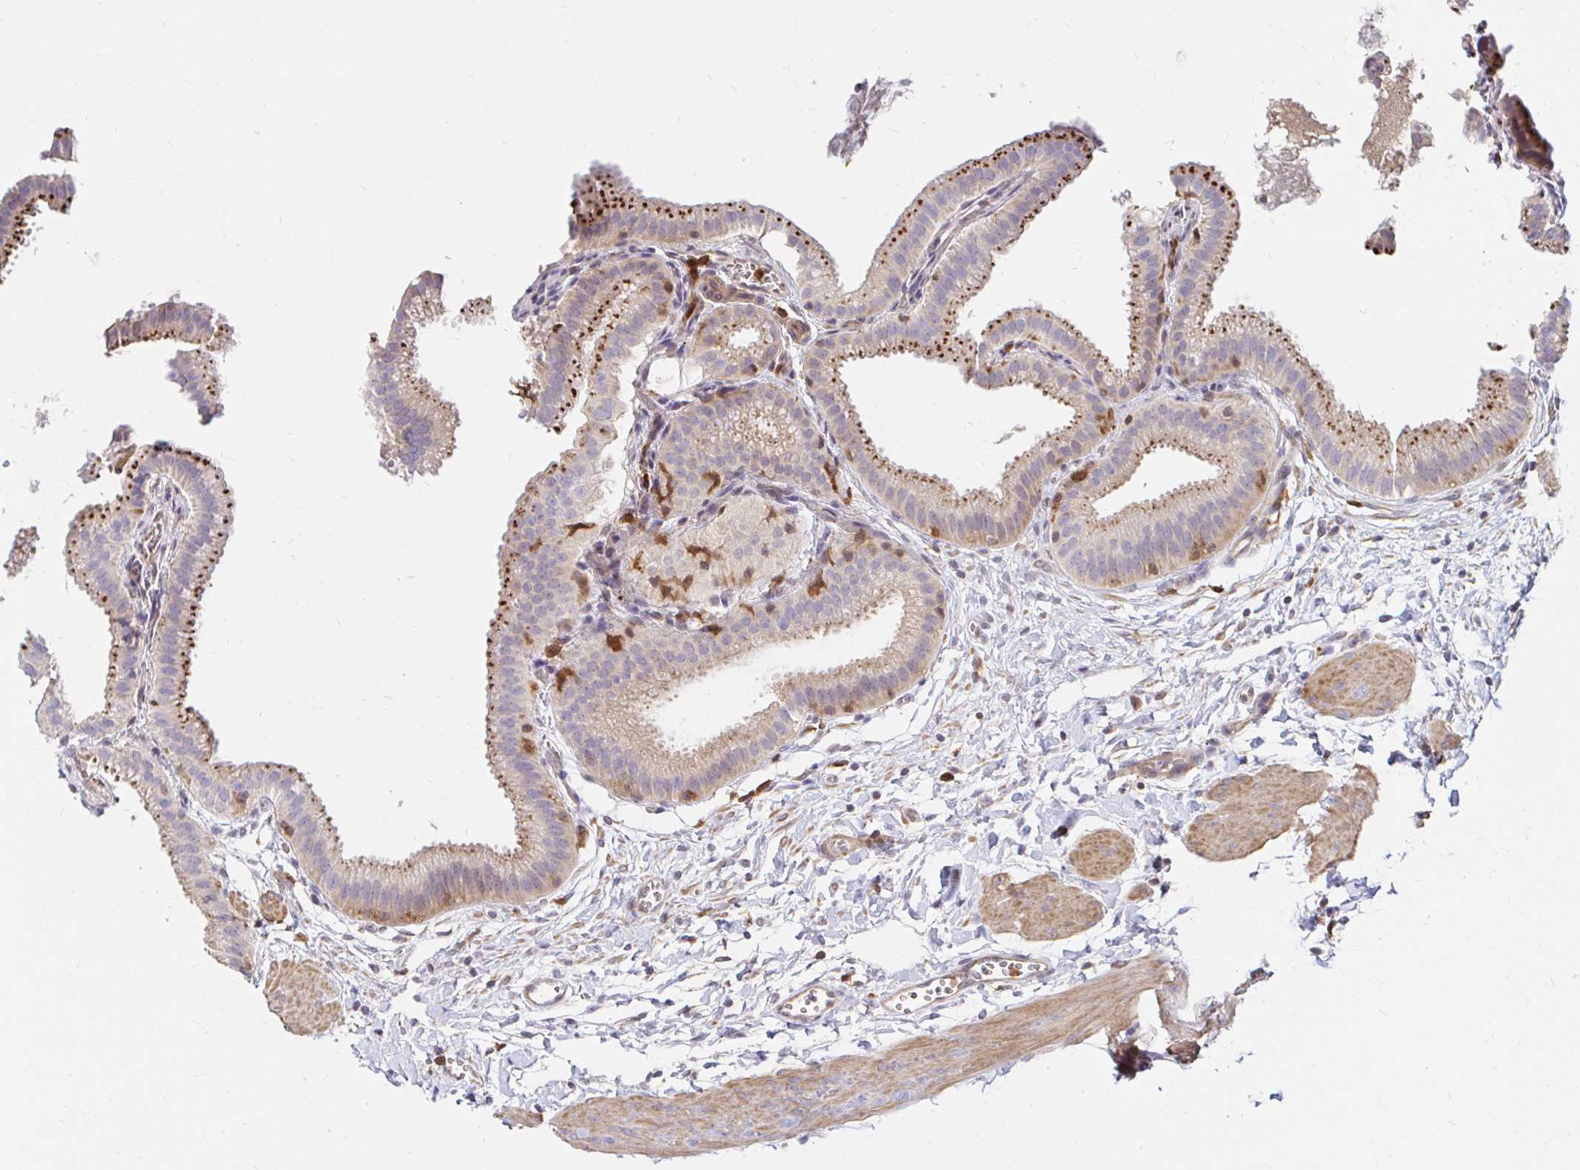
{"staining": {"intensity": "moderate", "quantity": "25%-75%", "location": "cytoplasmic/membranous"}, "tissue": "gallbladder", "cell_type": "Glandular cells", "image_type": "normal", "snomed": [{"axis": "morphology", "description": "Normal tissue, NOS"}, {"axis": "topography", "description": "Gallbladder"}], "caption": "A medium amount of moderate cytoplasmic/membranous positivity is identified in approximately 25%-75% of glandular cells in unremarkable gallbladder. The staining was performed using DAB (3,3'-diaminobenzidine), with brown indicating positive protein expression. Nuclei are stained blue with hematoxylin.", "gene": "PYCARD", "patient": {"sex": "female", "age": 63}}